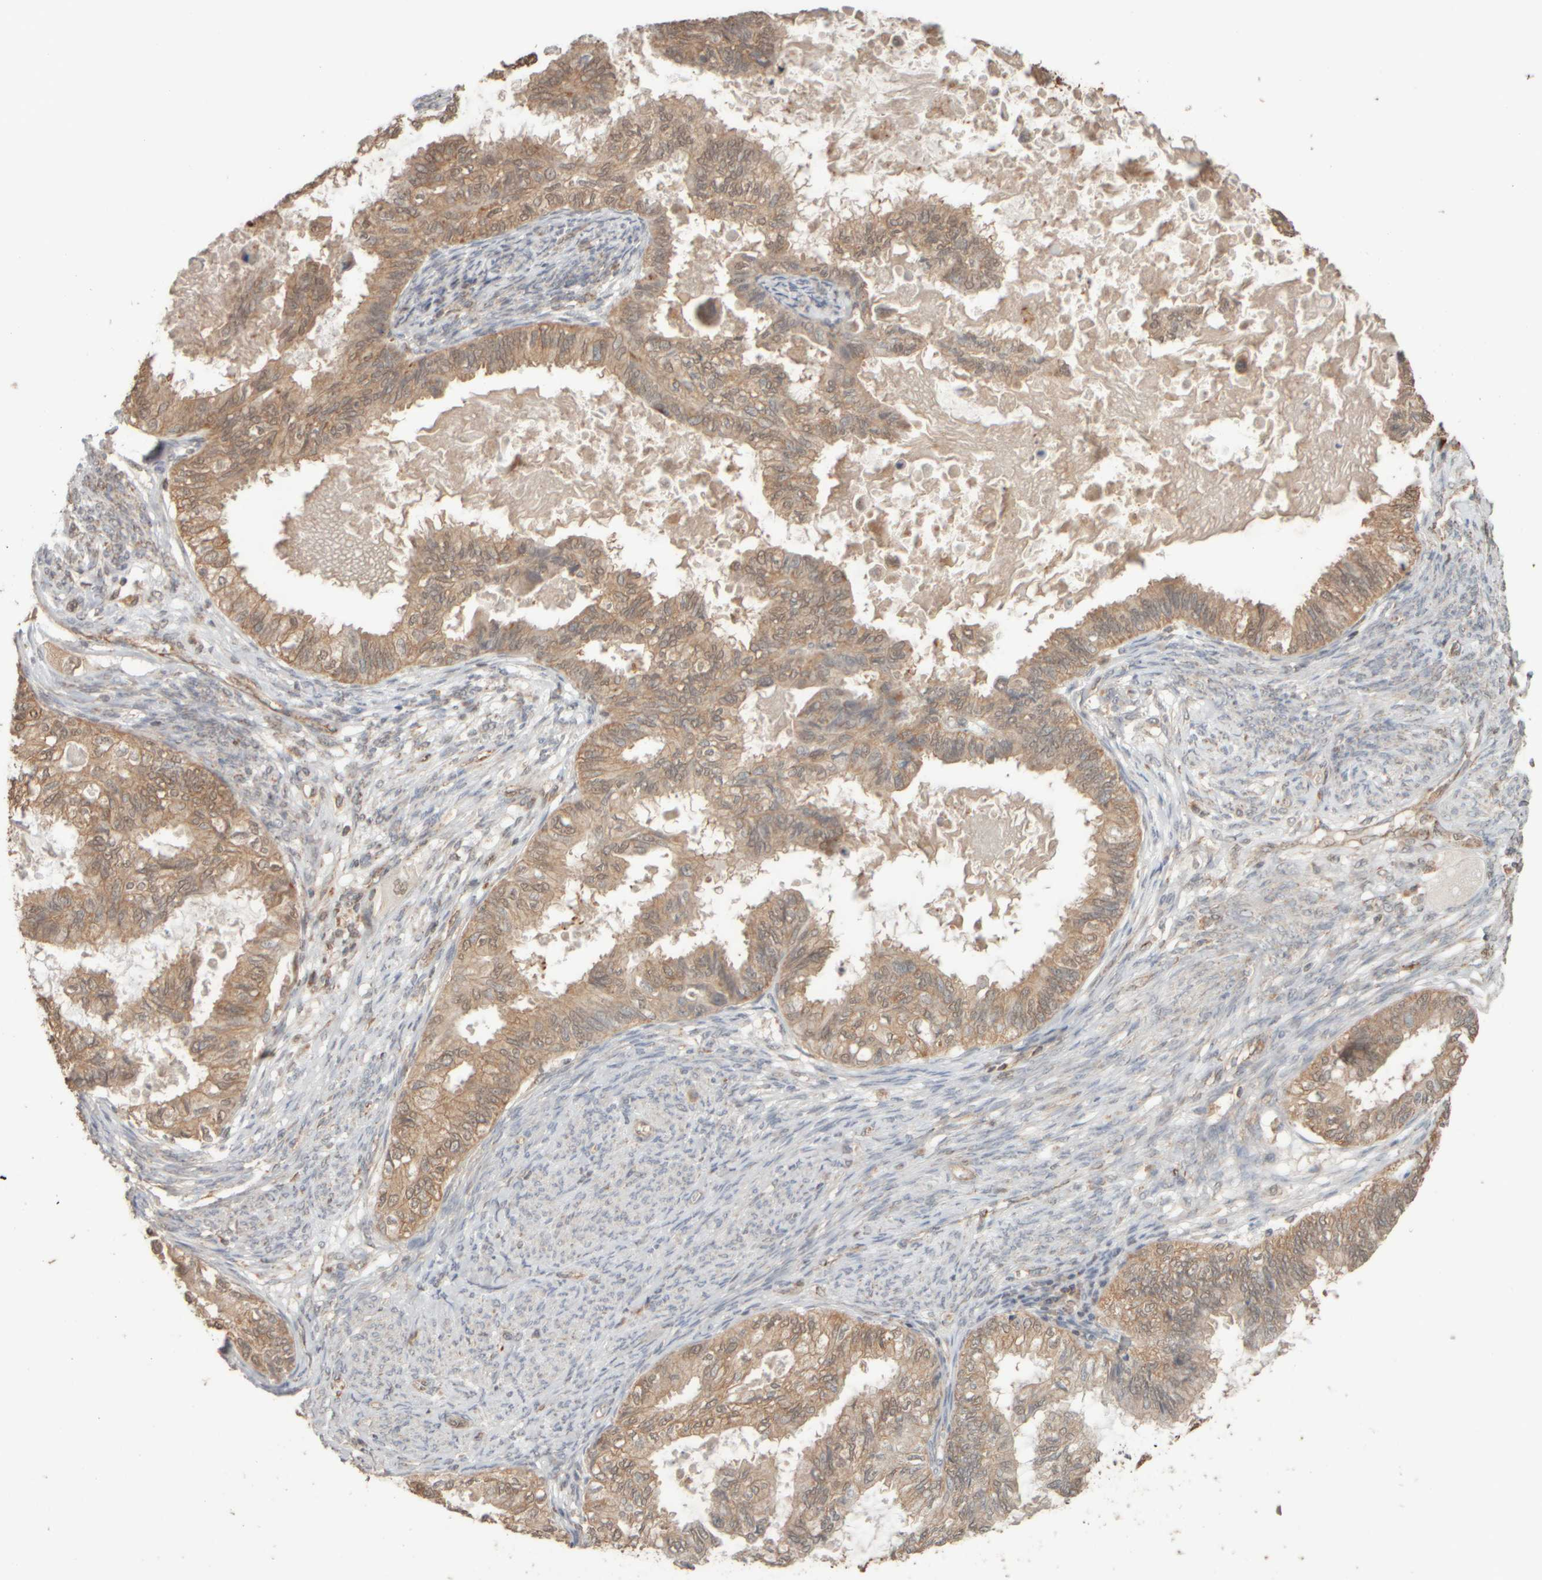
{"staining": {"intensity": "moderate", "quantity": ">75%", "location": "cytoplasmic/membranous,nuclear"}, "tissue": "cervical cancer", "cell_type": "Tumor cells", "image_type": "cancer", "snomed": [{"axis": "morphology", "description": "Normal tissue, NOS"}, {"axis": "morphology", "description": "Adenocarcinoma, NOS"}, {"axis": "topography", "description": "Cervix"}, {"axis": "topography", "description": "Endometrium"}], "caption": "A brown stain shows moderate cytoplasmic/membranous and nuclear positivity of a protein in human cervical cancer (adenocarcinoma) tumor cells. (brown staining indicates protein expression, while blue staining denotes nuclei).", "gene": "EIF2B3", "patient": {"sex": "female", "age": 86}}